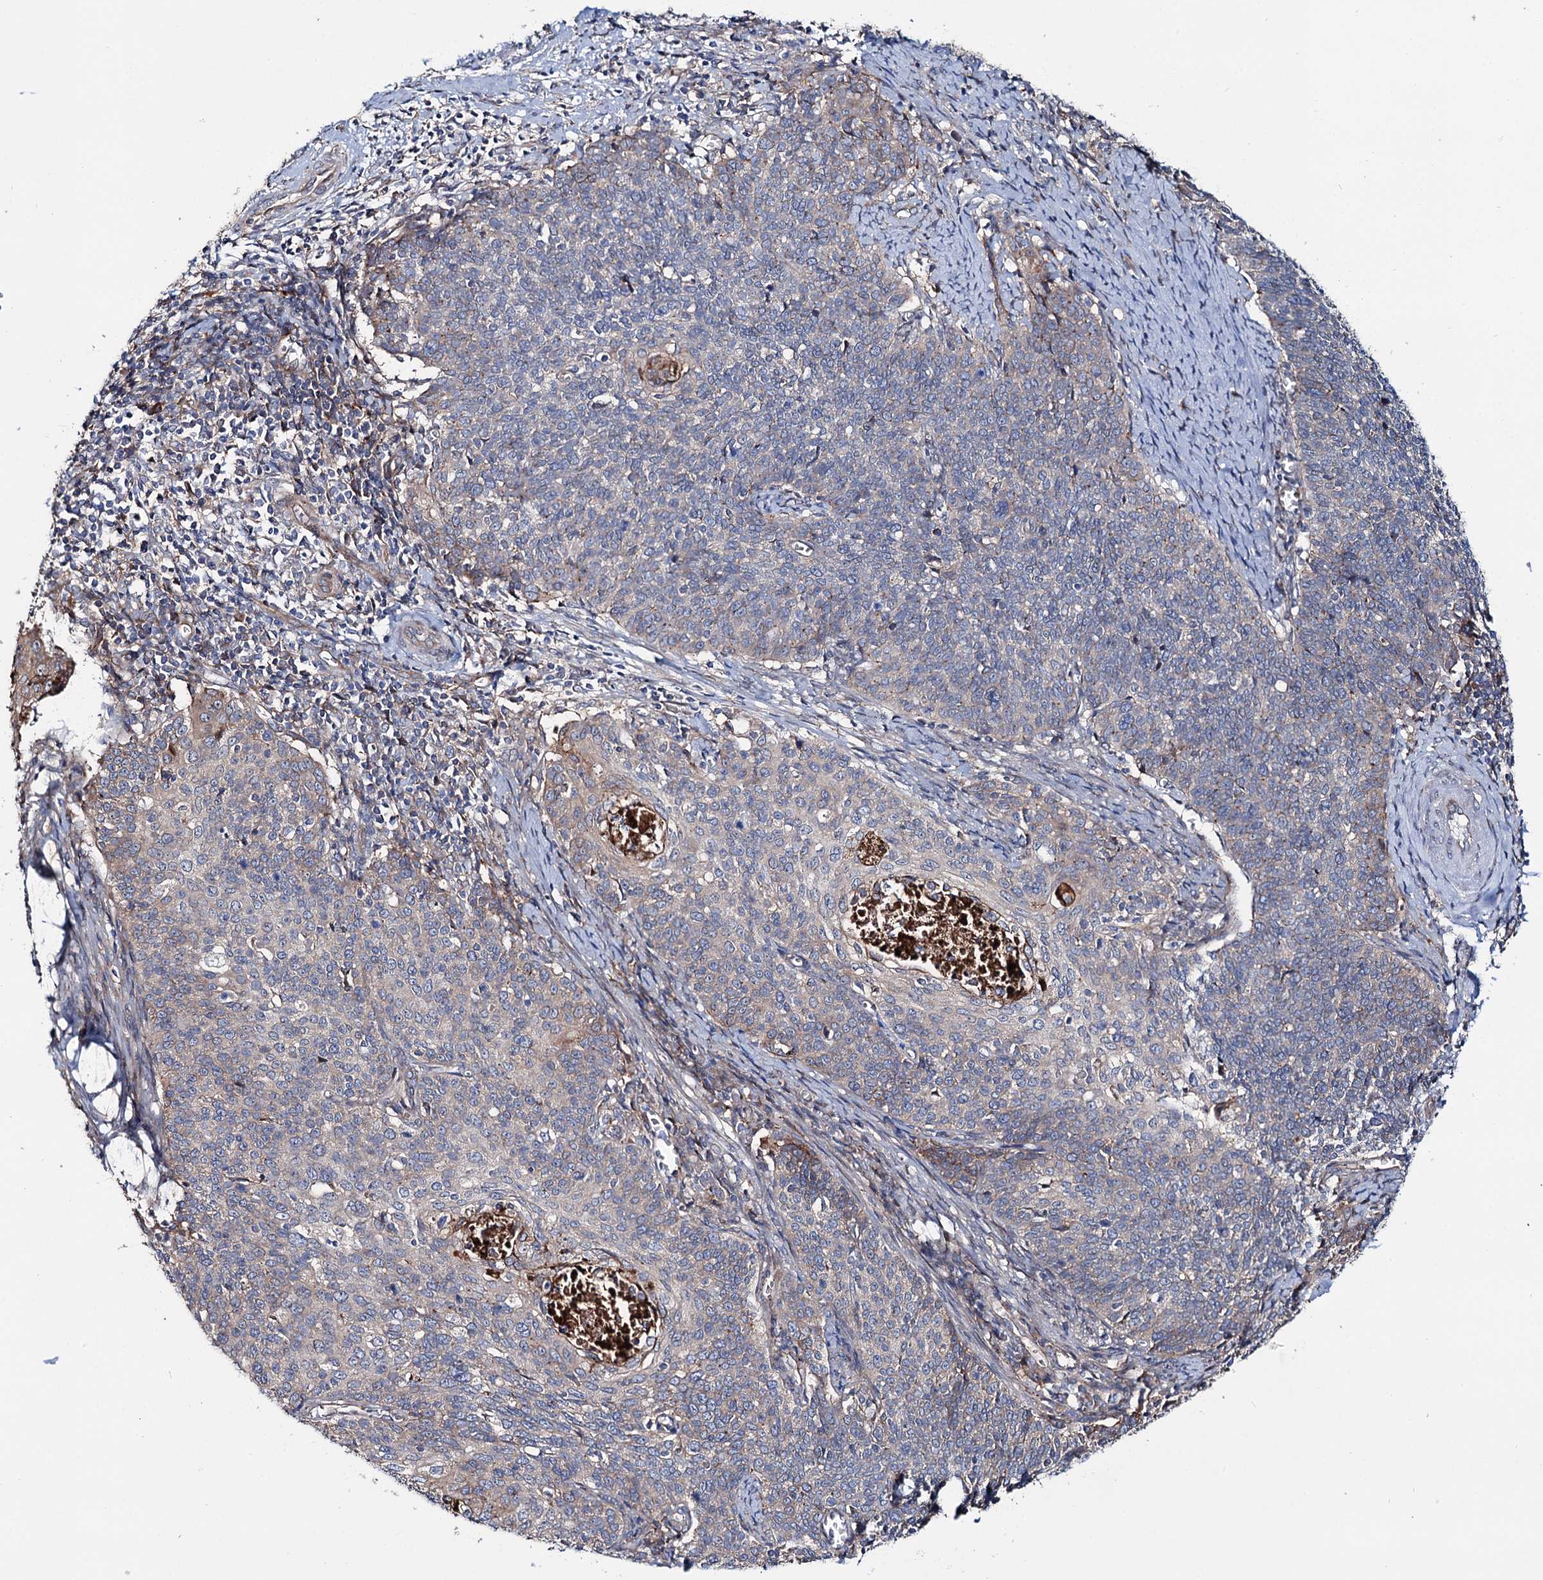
{"staining": {"intensity": "weak", "quantity": "<25%", "location": "cytoplasmic/membranous"}, "tissue": "cervical cancer", "cell_type": "Tumor cells", "image_type": "cancer", "snomed": [{"axis": "morphology", "description": "Squamous cell carcinoma, NOS"}, {"axis": "topography", "description": "Cervix"}], "caption": "Immunohistochemistry (IHC) histopathology image of human cervical cancer stained for a protein (brown), which demonstrates no positivity in tumor cells. (Brightfield microscopy of DAB (3,3'-diaminobenzidine) immunohistochemistry (IHC) at high magnification).", "gene": "PTDSS2", "patient": {"sex": "female", "age": 39}}